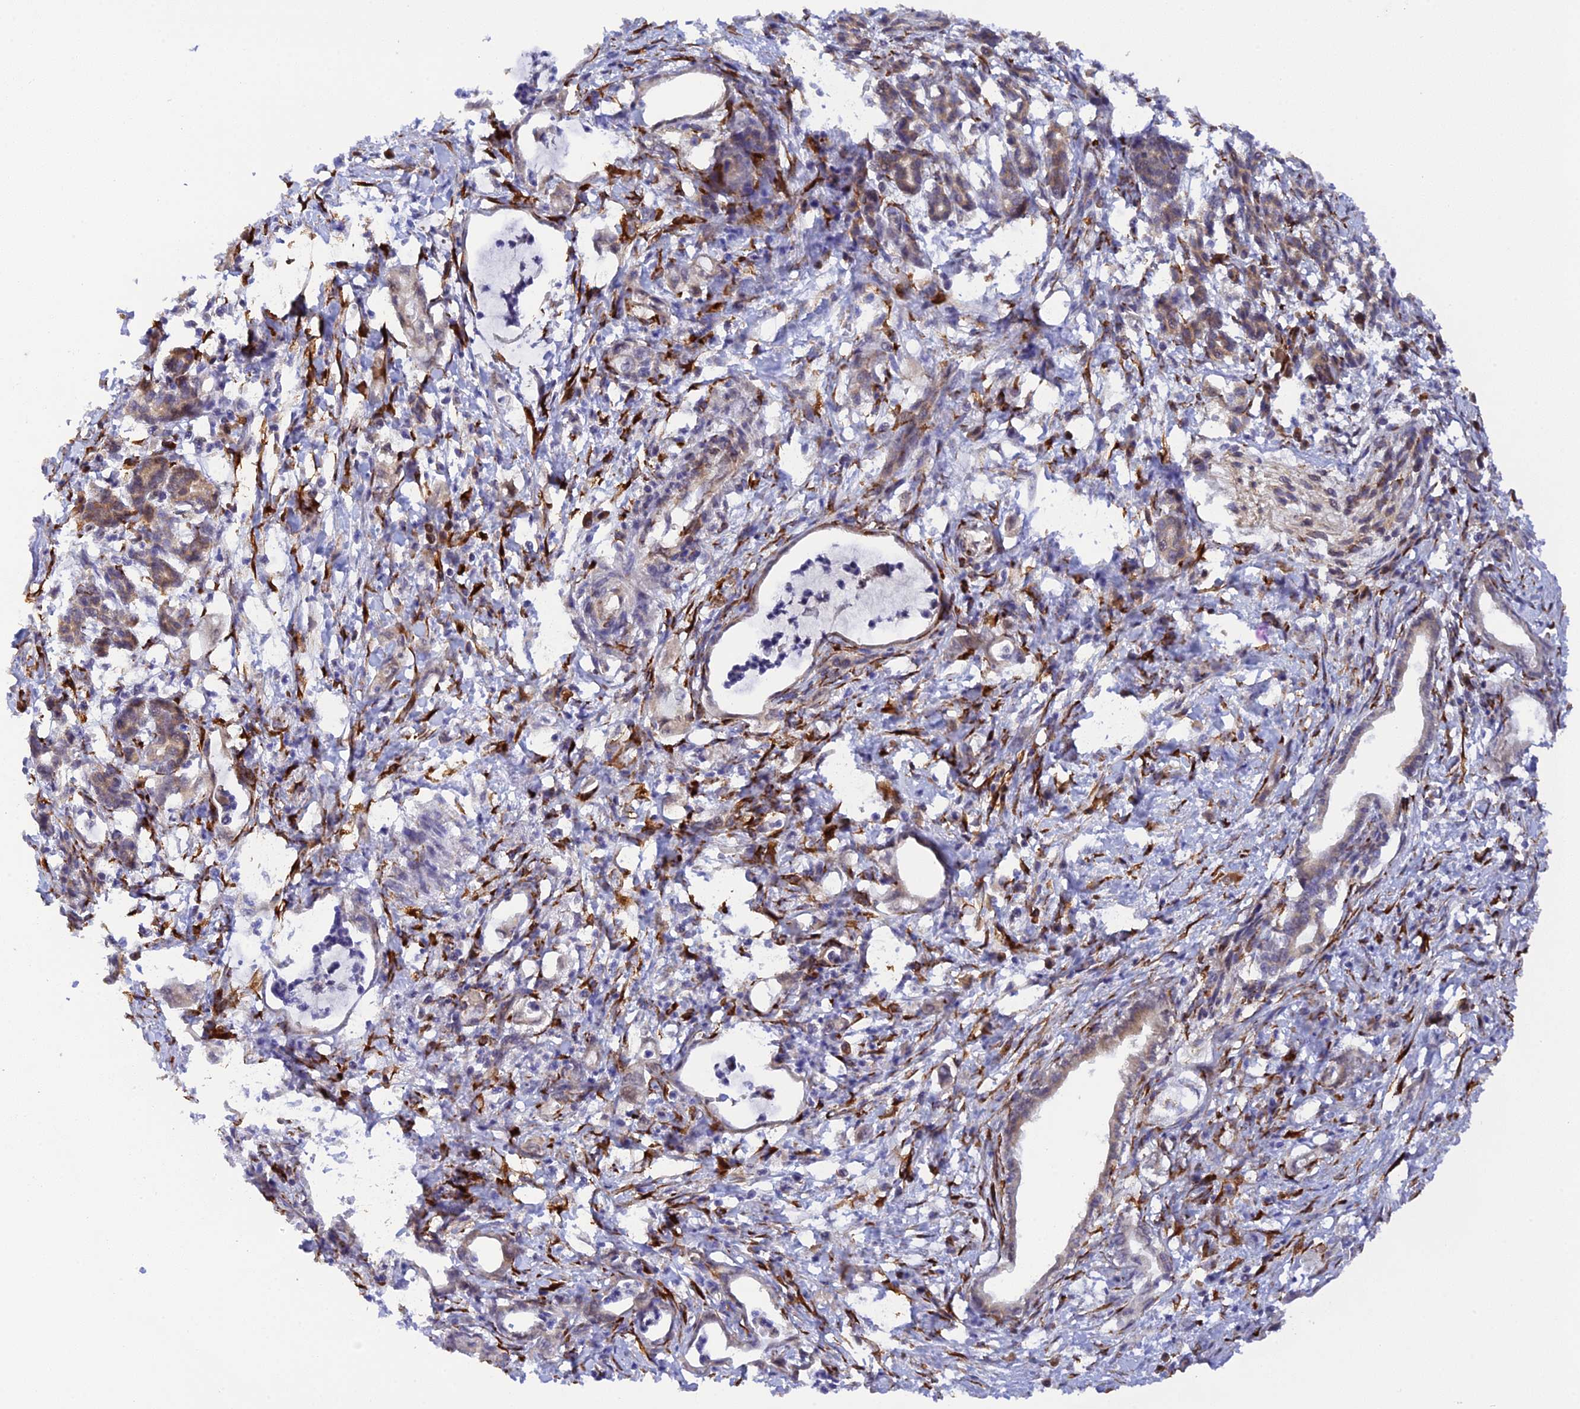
{"staining": {"intensity": "weak", "quantity": "<25%", "location": "cytoplasmic/membranous"}, "tissue": "pancreatic cancer", "cell_type": "Tumor cells", "image_type": "cancer", "snomed": [{"axis": "morphology", "description": "Adenocarcinoma, NOS"}, {"axis": "topography", "description": "Pancreas"}], "caption": "This is an immunohistochemistry histopathology image of human pancreatic cancer (adenocarcinoma). There is no positivity in tumor cells.", "gene": "P3H3", "patient": {"sex": "female", "age": 55}}